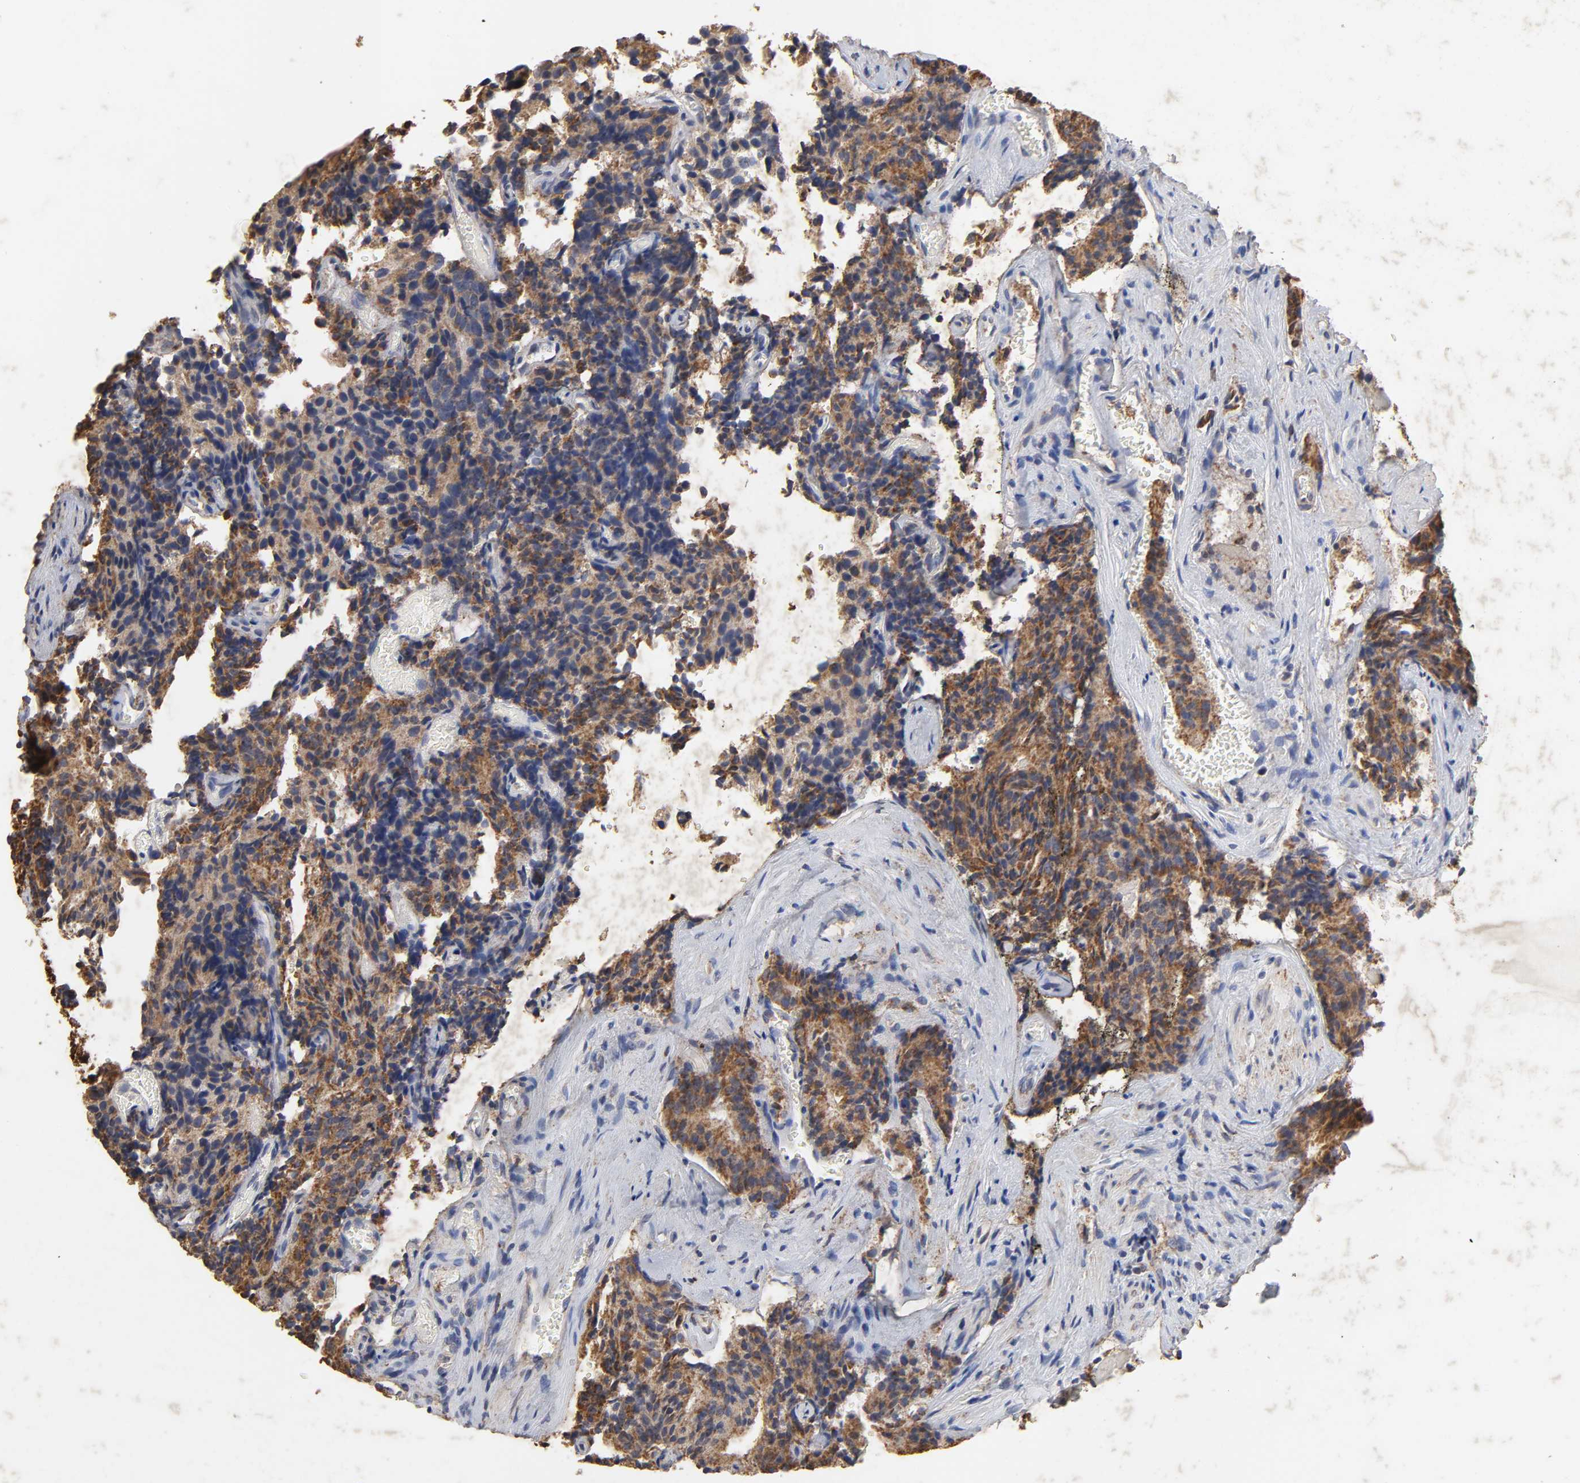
{"staining": {"intensity": "strong", "quantity": ">75%", "location": "cytoplasmic/membranous"}, "tissue": "prostate cancer", "cell_type": "Tumor cells", "image_type": "cancer", "snomed": [{"axis": "morphology", "description": "Adenocarcinoma, High grade"}, {"axis": "topography", "description": "Prostate"}], "caption": "Prostate cancer stained with DAB (3,3'-diaminobenzidine) immunohistochemistry exhibits high levels of strong cytoplasmic/membranous expression in about >75% of tumor cells.", "gene": "CYCS", "patient": {"sex": "male", "age": 58}}